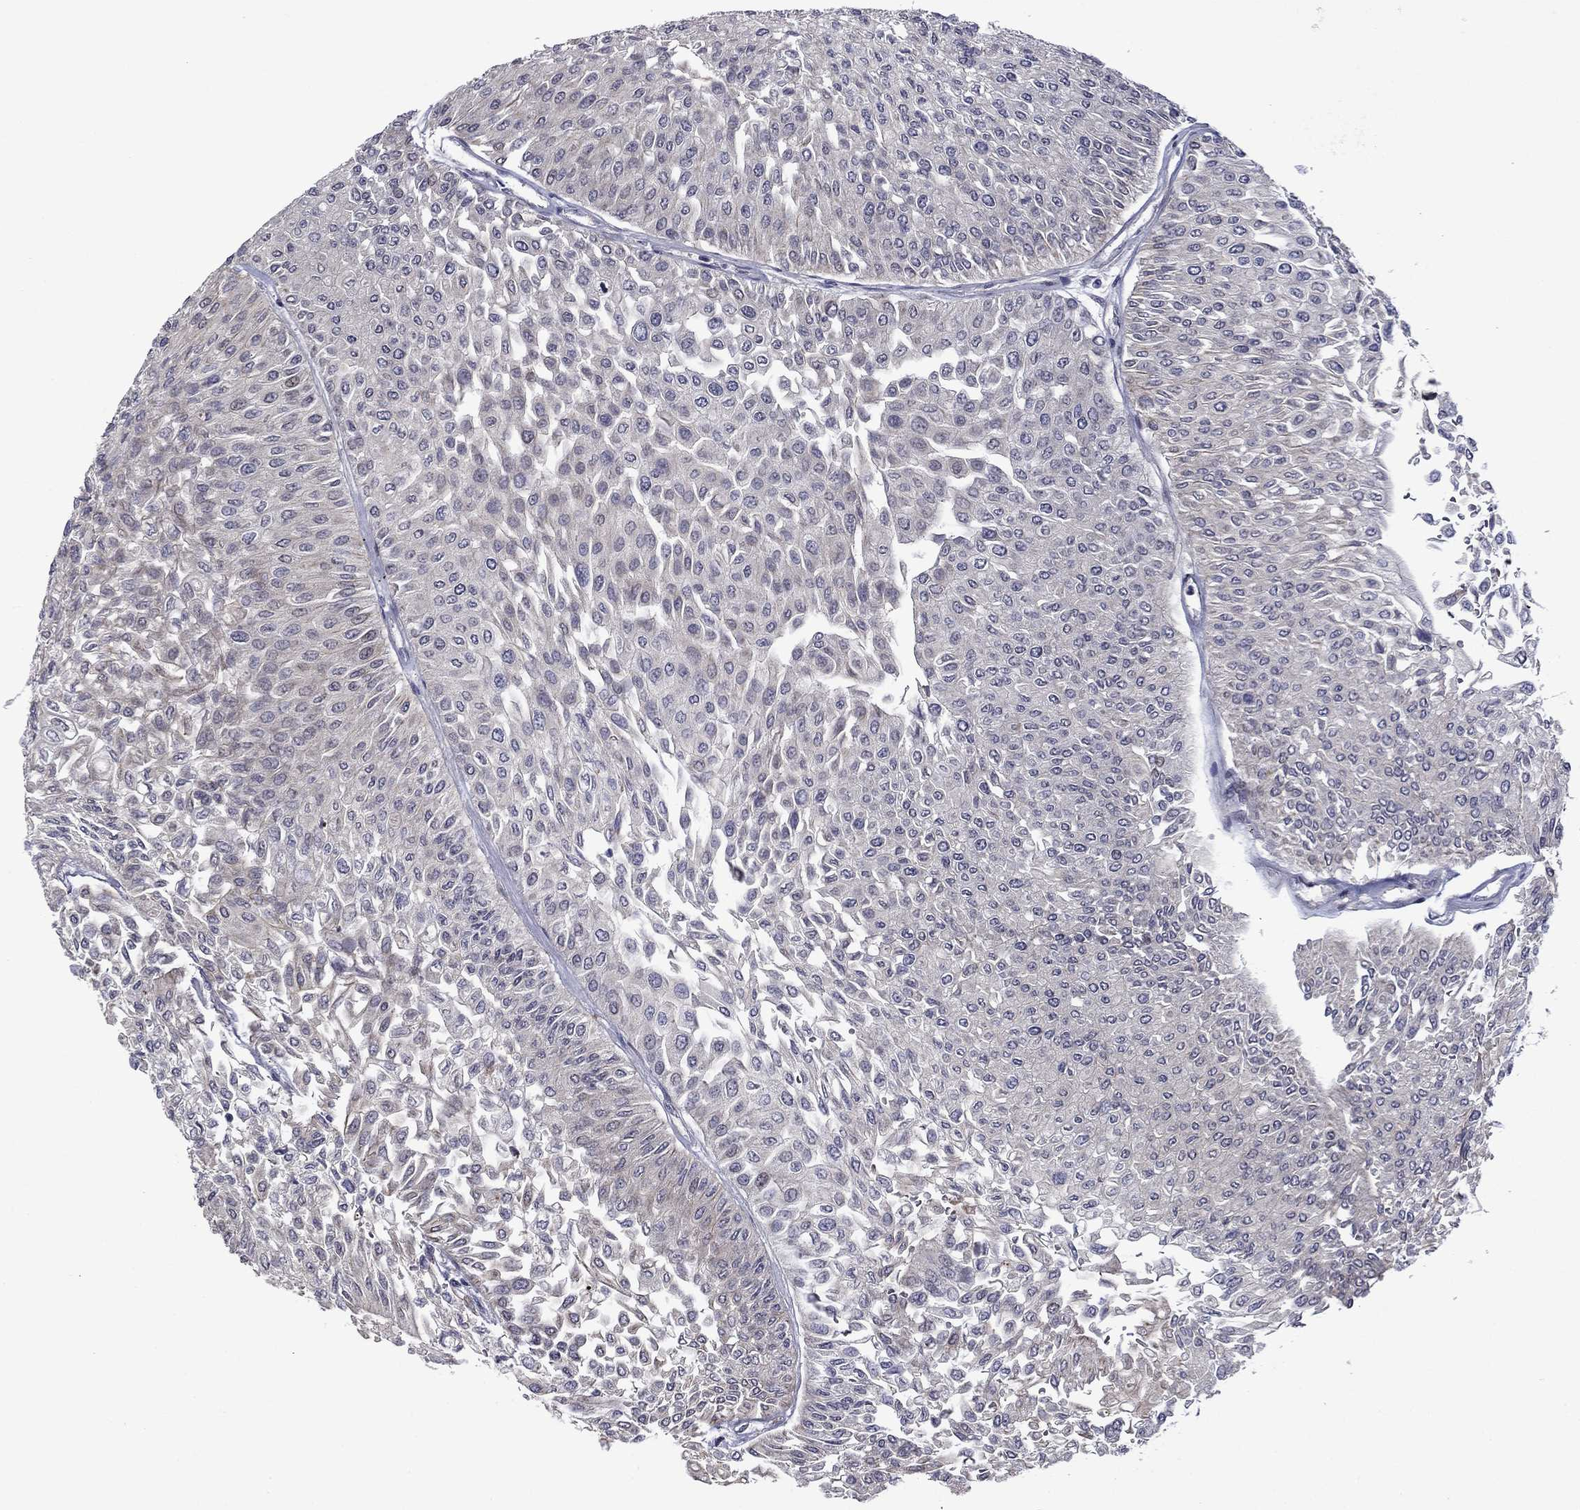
{"staining": {"intensity": "negative", "quantity": "none", "location": "none"}, "tissue": "urothelial cancer", "cell_type": "Tumor cells", "image_type": "cancer", "snomed": [{"axis": "morphology", "description": "Urothelial carcinoma, Low grade"}, {"axis": "topography", "description": "Urinary bladder"}], "caption": "This micrograph is of low-grade urothelial carcinoma stained with immunohistochemistry (IHC) to label a protein in brown with the nuclei are counter-stained blue. There is no expression in tumor cells. (Stains: DAB (3,3'-diaminobenzidine) IHC with hematoxylin counter stain, Microscopy: brightfield microscopy at high magnification).", "gene": "B3GAT1", "patient": {"sex": "male", "age": 67}}